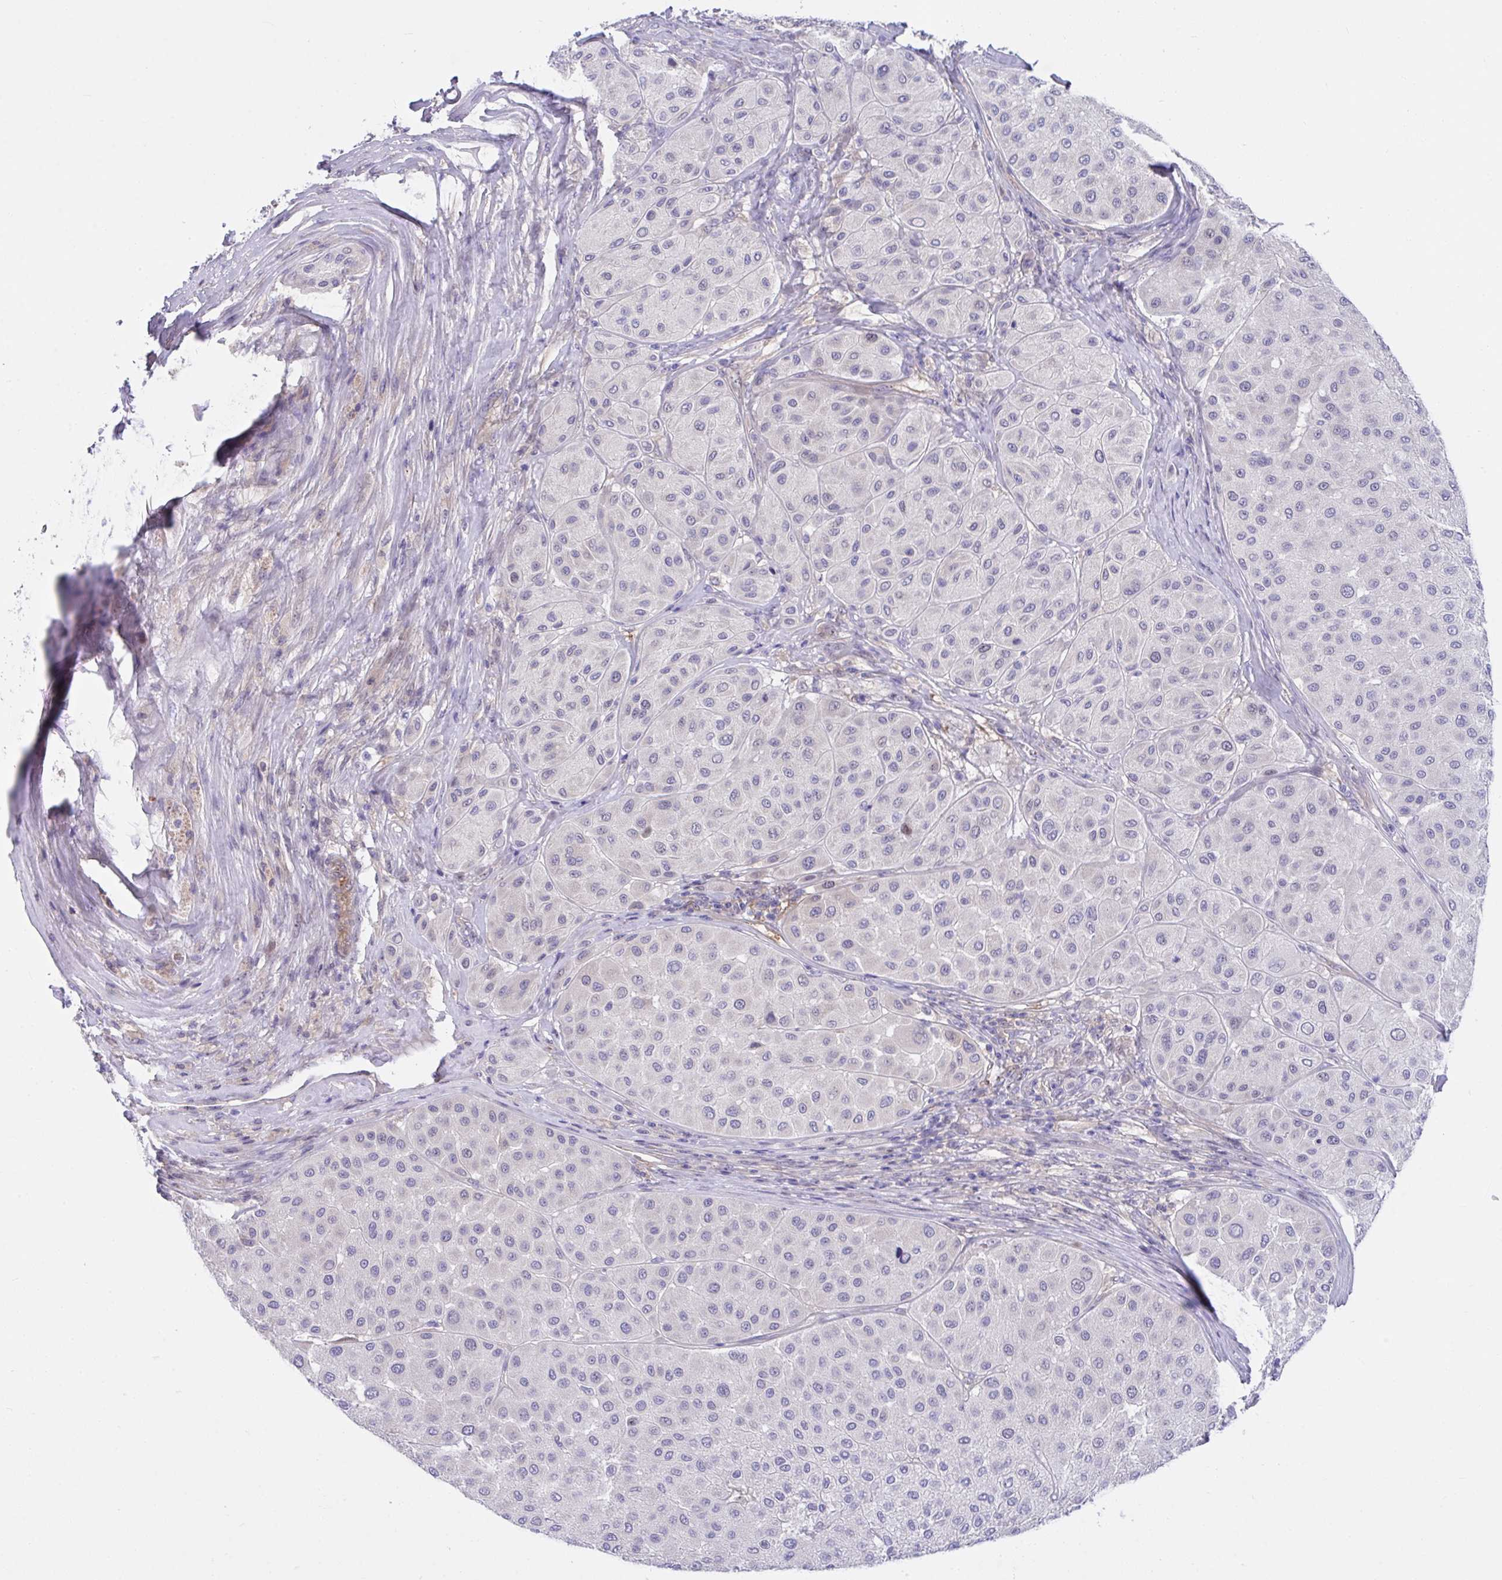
{"staining": {"intensity": "negative", "quantity": "none", "location": "none"}, "tissue": "melanoma", "cell_type": "Tumor cells", "image_type": "cancer", "snomed": [{"axis": "morphology", "description": "Malignant melanoma, Metastatic site"}, {"axis": "topography", "description": "Smooth muscle"}], "caption": "A photomicrograph of human malignant melanoma (metastatic site) is negative for staining in tumor cells. Nuclei are stained in blue.", "gene": "CENPQ", "patient": {"sex": "male", "age": 41}}